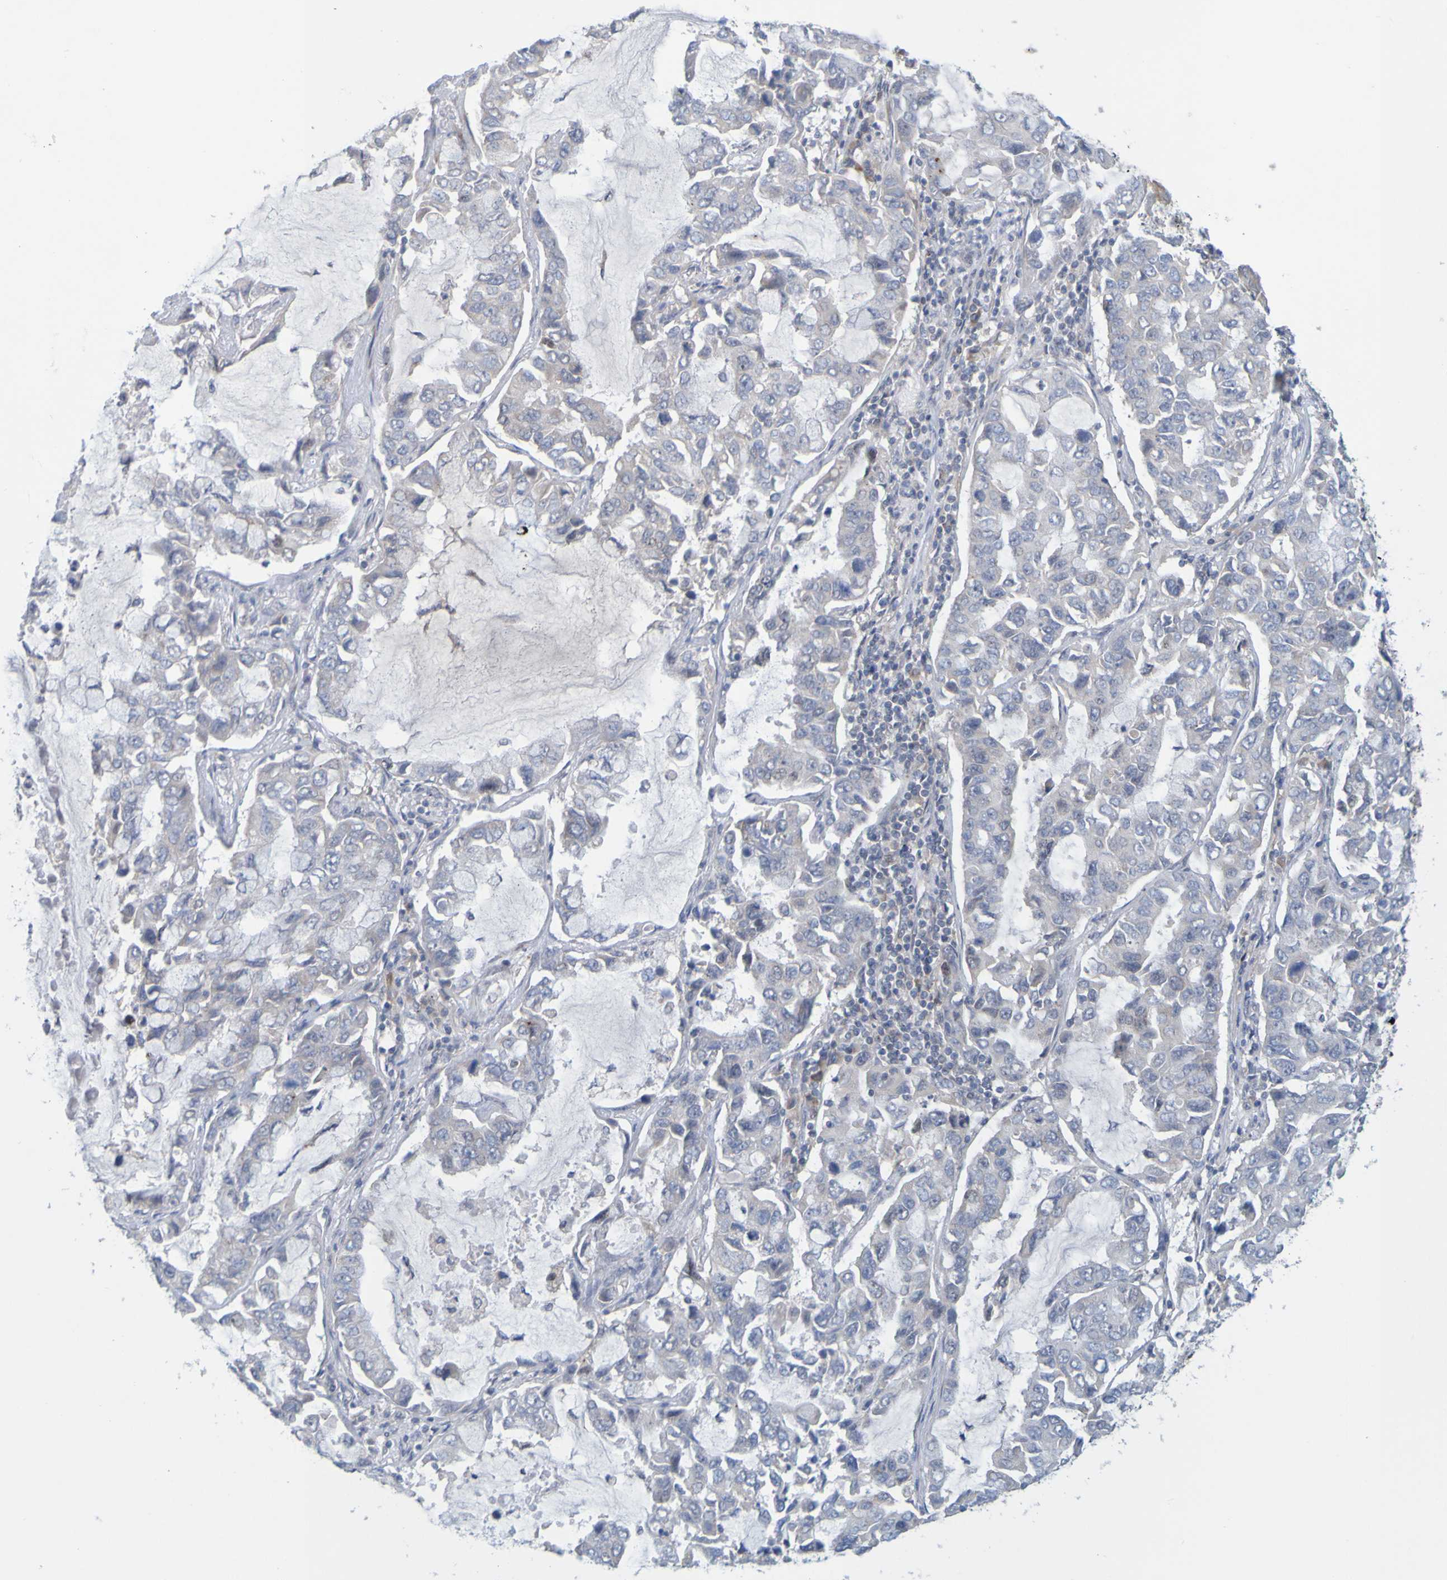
{"staining": {"intensity": "negative", "quantity": "none", "location": "none"}, "tissue": "lung cancer", "cell_type": "Tumor cells", "image_type": "cancer", "snomed": [{"axis": "morphology", "description": "Adenocarcinoma, NOS"}, {"axis": "topography", "description": "Lung"}], "caption": "There is no significant expression in tumor cells of lung cancer.", "gene": "LILRB5", "patient": {"sex": "male", "age": 64}}